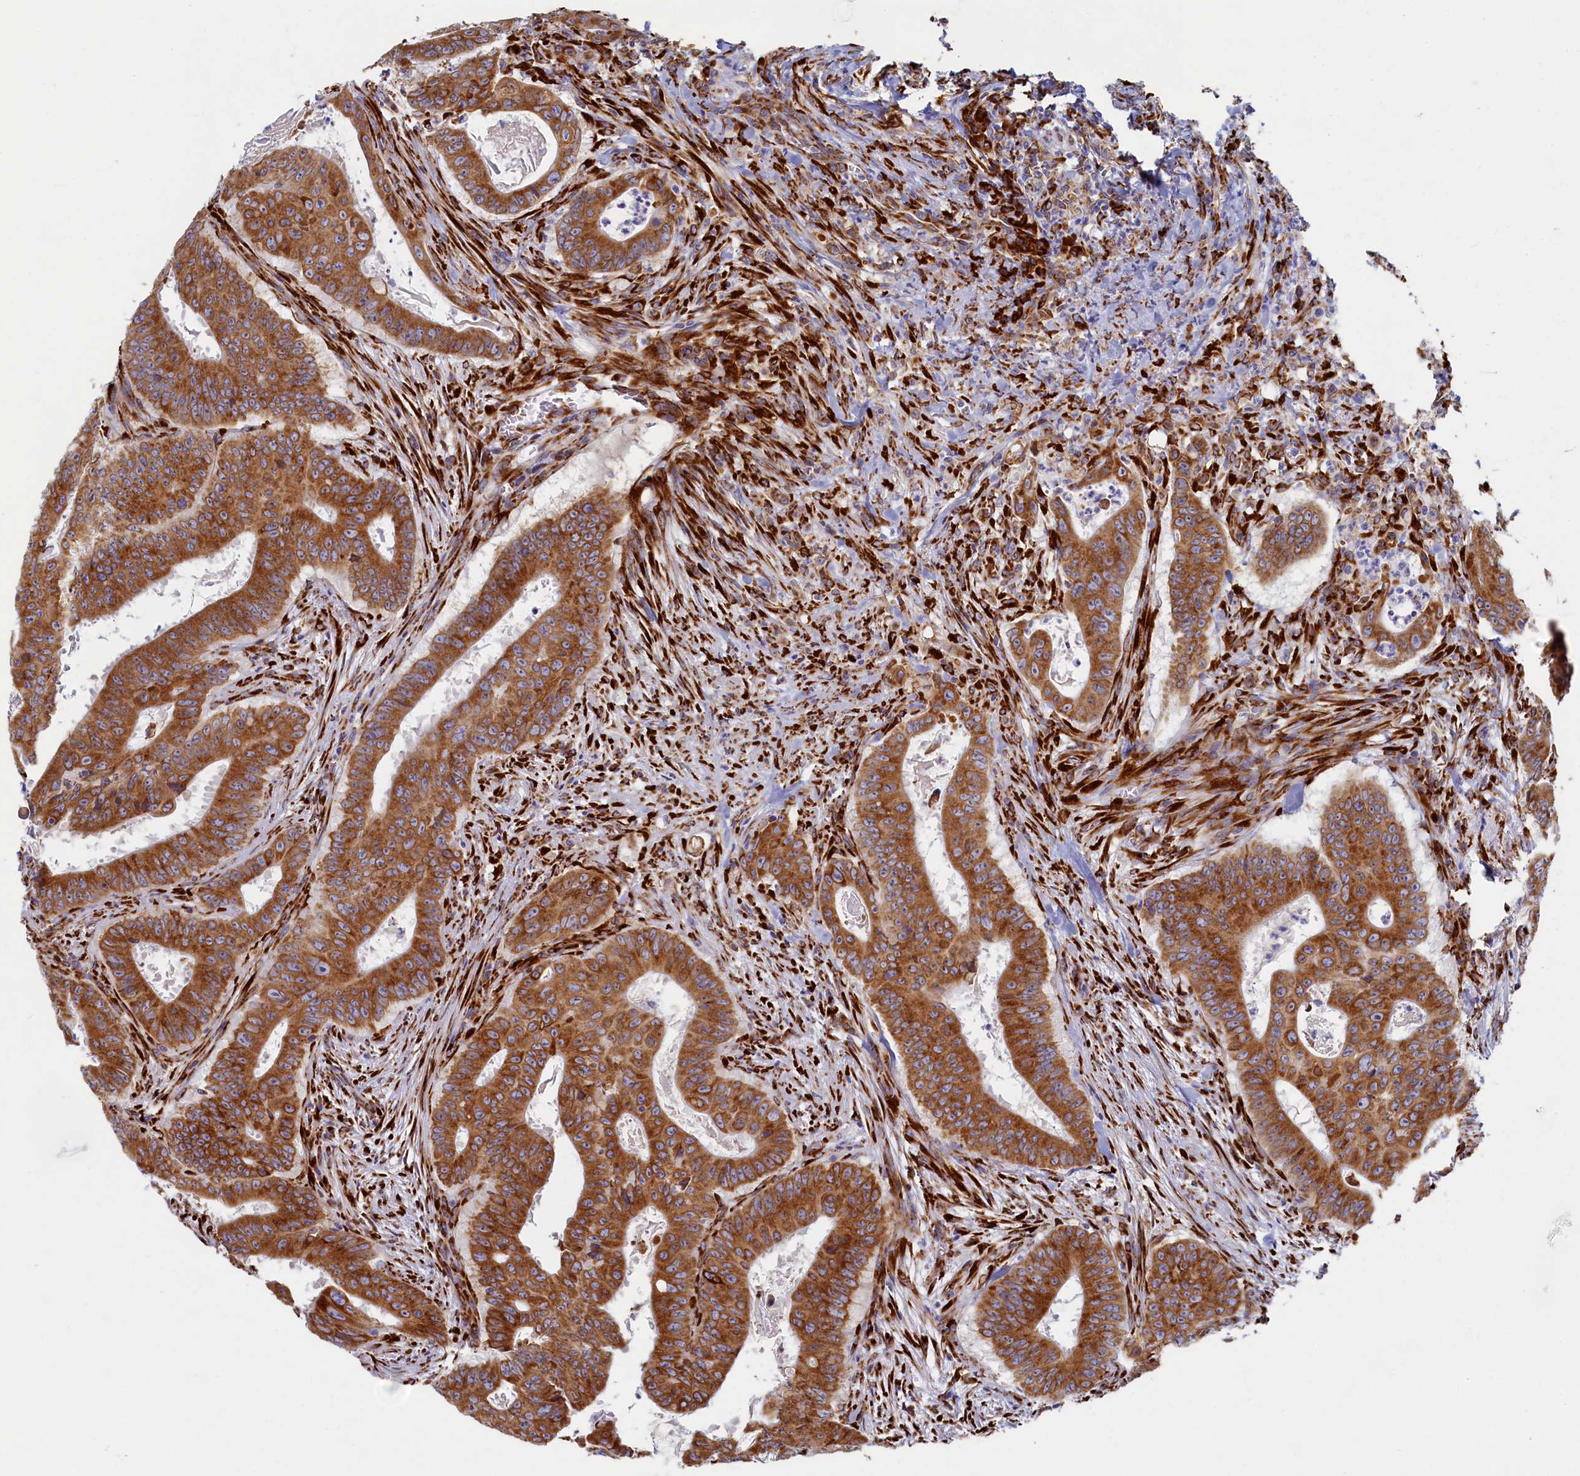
{"staining": {"intensity": "strong", "quantity": ">75%", "location": "cytoplasmic/membranous"}, "tissue": "colorectal cancer", "cell_type": "Tumor cells", "image_type": "cancer", "snomed": [{"axis": "morphology", "description": "Adenocarcinoma, NOS"}, {"axis": "topography", "description": "Rectum"}], "caption": "The micrograph demonstrates a brown stain indicating the presence of a protein in the cytoplasmic/membranous of tumor cells in colorectal adenocarcinoma. Using DAB (brown) and hematoxylin (blue) stains, captured at high magnification using brightfield microscopy.", "gene": "TMEM18", "patient": {"sex": "female", "age": 75}}